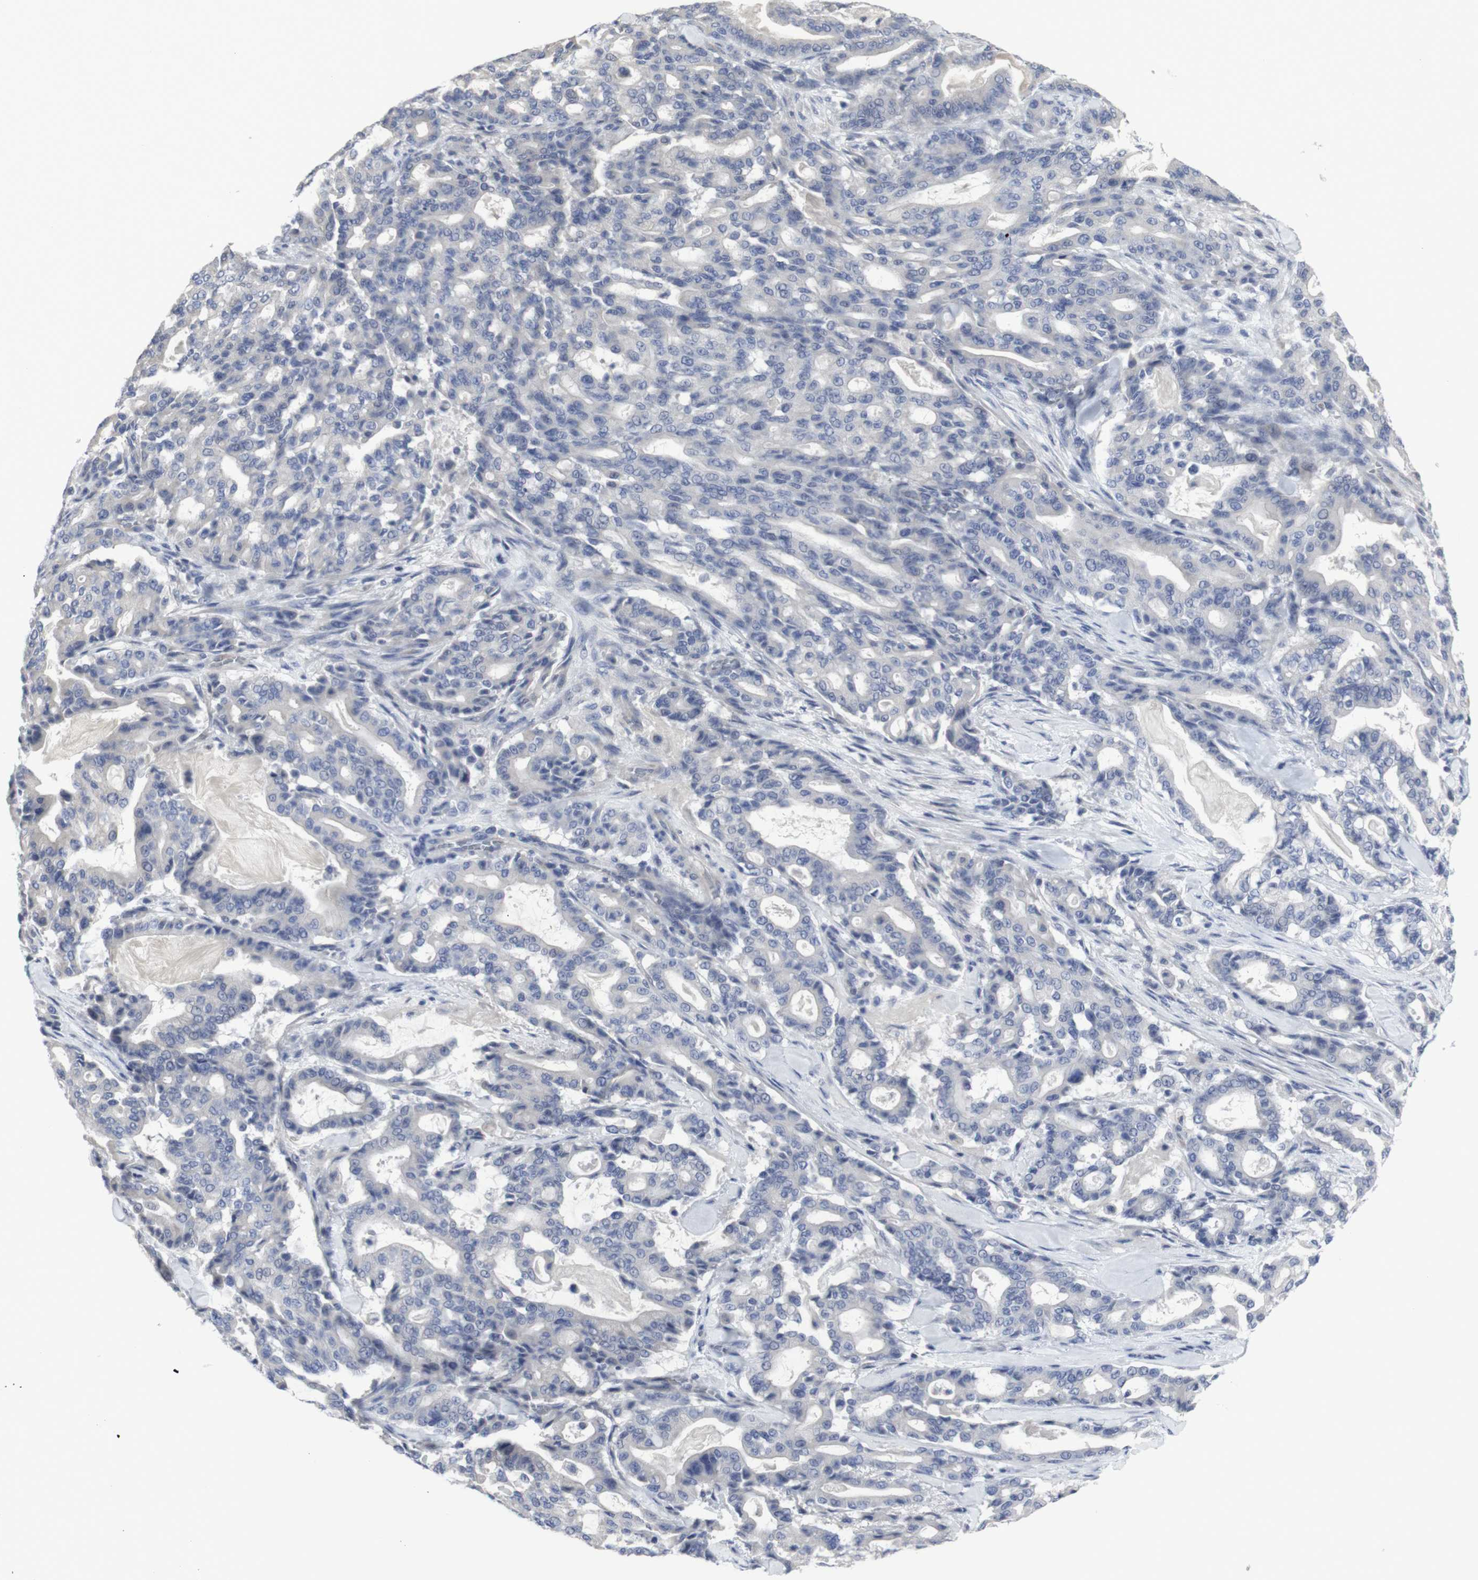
{"staining": {"intensity": "negative", "quantity": "none", "location": "none"}, "tissue": "pancreatic cancer", "cell_type": "Tumor cells", "image_type": "cancer", "snomed": [{"axis": "morphology", "description": "Adenocarcinoma, NOS"}, {"axis": "topography", "description": "Pancreas"}], "caption": "There is no significant staining in tumor cells of pancreatic cancer.", "gene": "SNCG", "patient": {"sex": "male", "age": 63}}